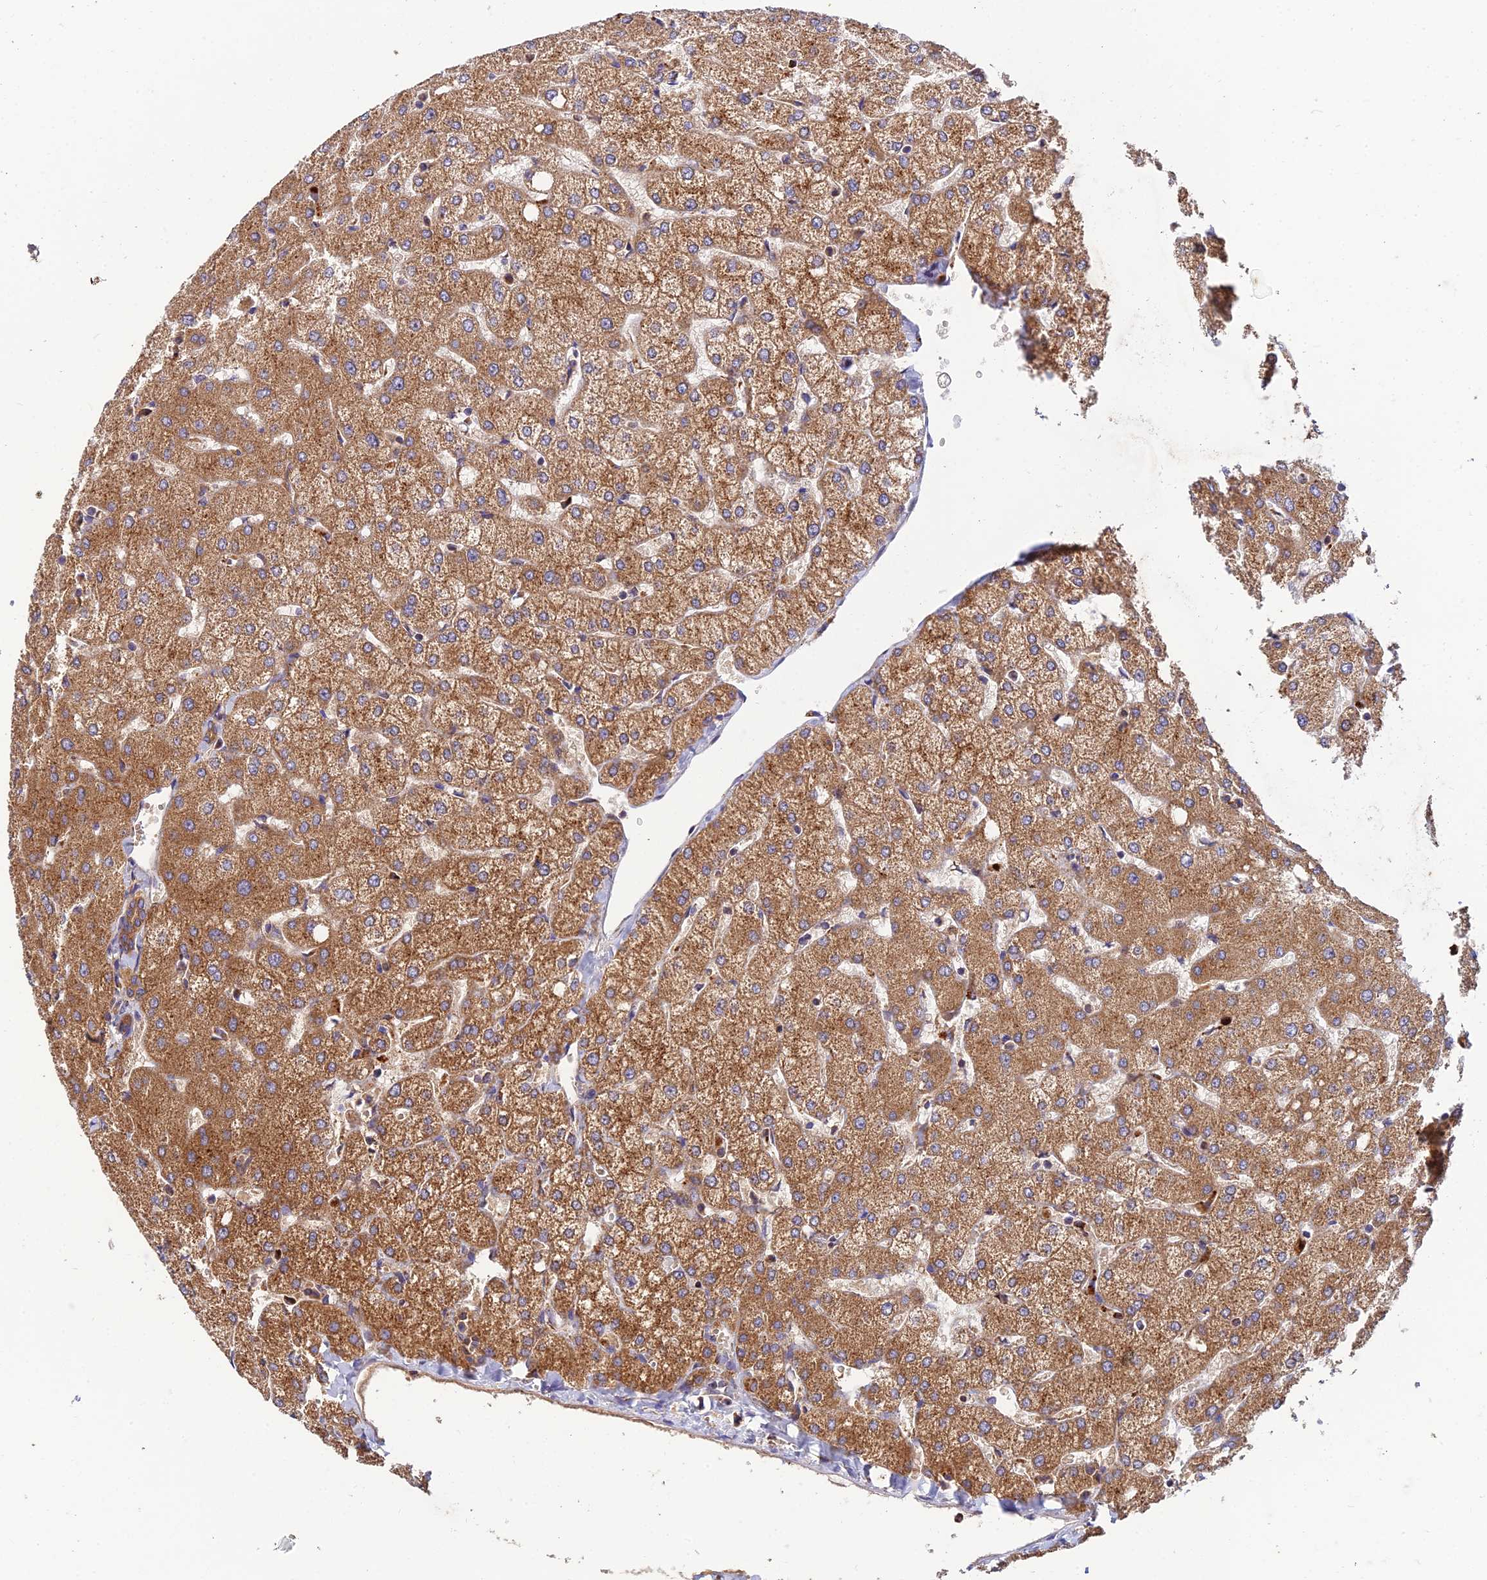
{"staining": {"intensity": "moderate", "quantity": ">75%", "location": "cytoplasmic/membranous"}, "tissue": "liver", "cell_type": "Cholangiocytes", "image_type": "normal", "snomed": [{"axis": "morphology", "description": "Normal tissue, NOS"}, {"axis": "topography", "description": "Liver"}], "caption": "Cholangiocytes reveal moderate cytoplasmic/membranous staining in approximately >75% of cells in benign liver. The staining was performed using DAB (3,3'-diaminobenzidine) to visualize the protein expression in brown, while the nuclei were stained in blue with hematoxylin (Magnification: 20x).", "gene": "PODNL1", "patient": {"sex": "female", "age": 54}}